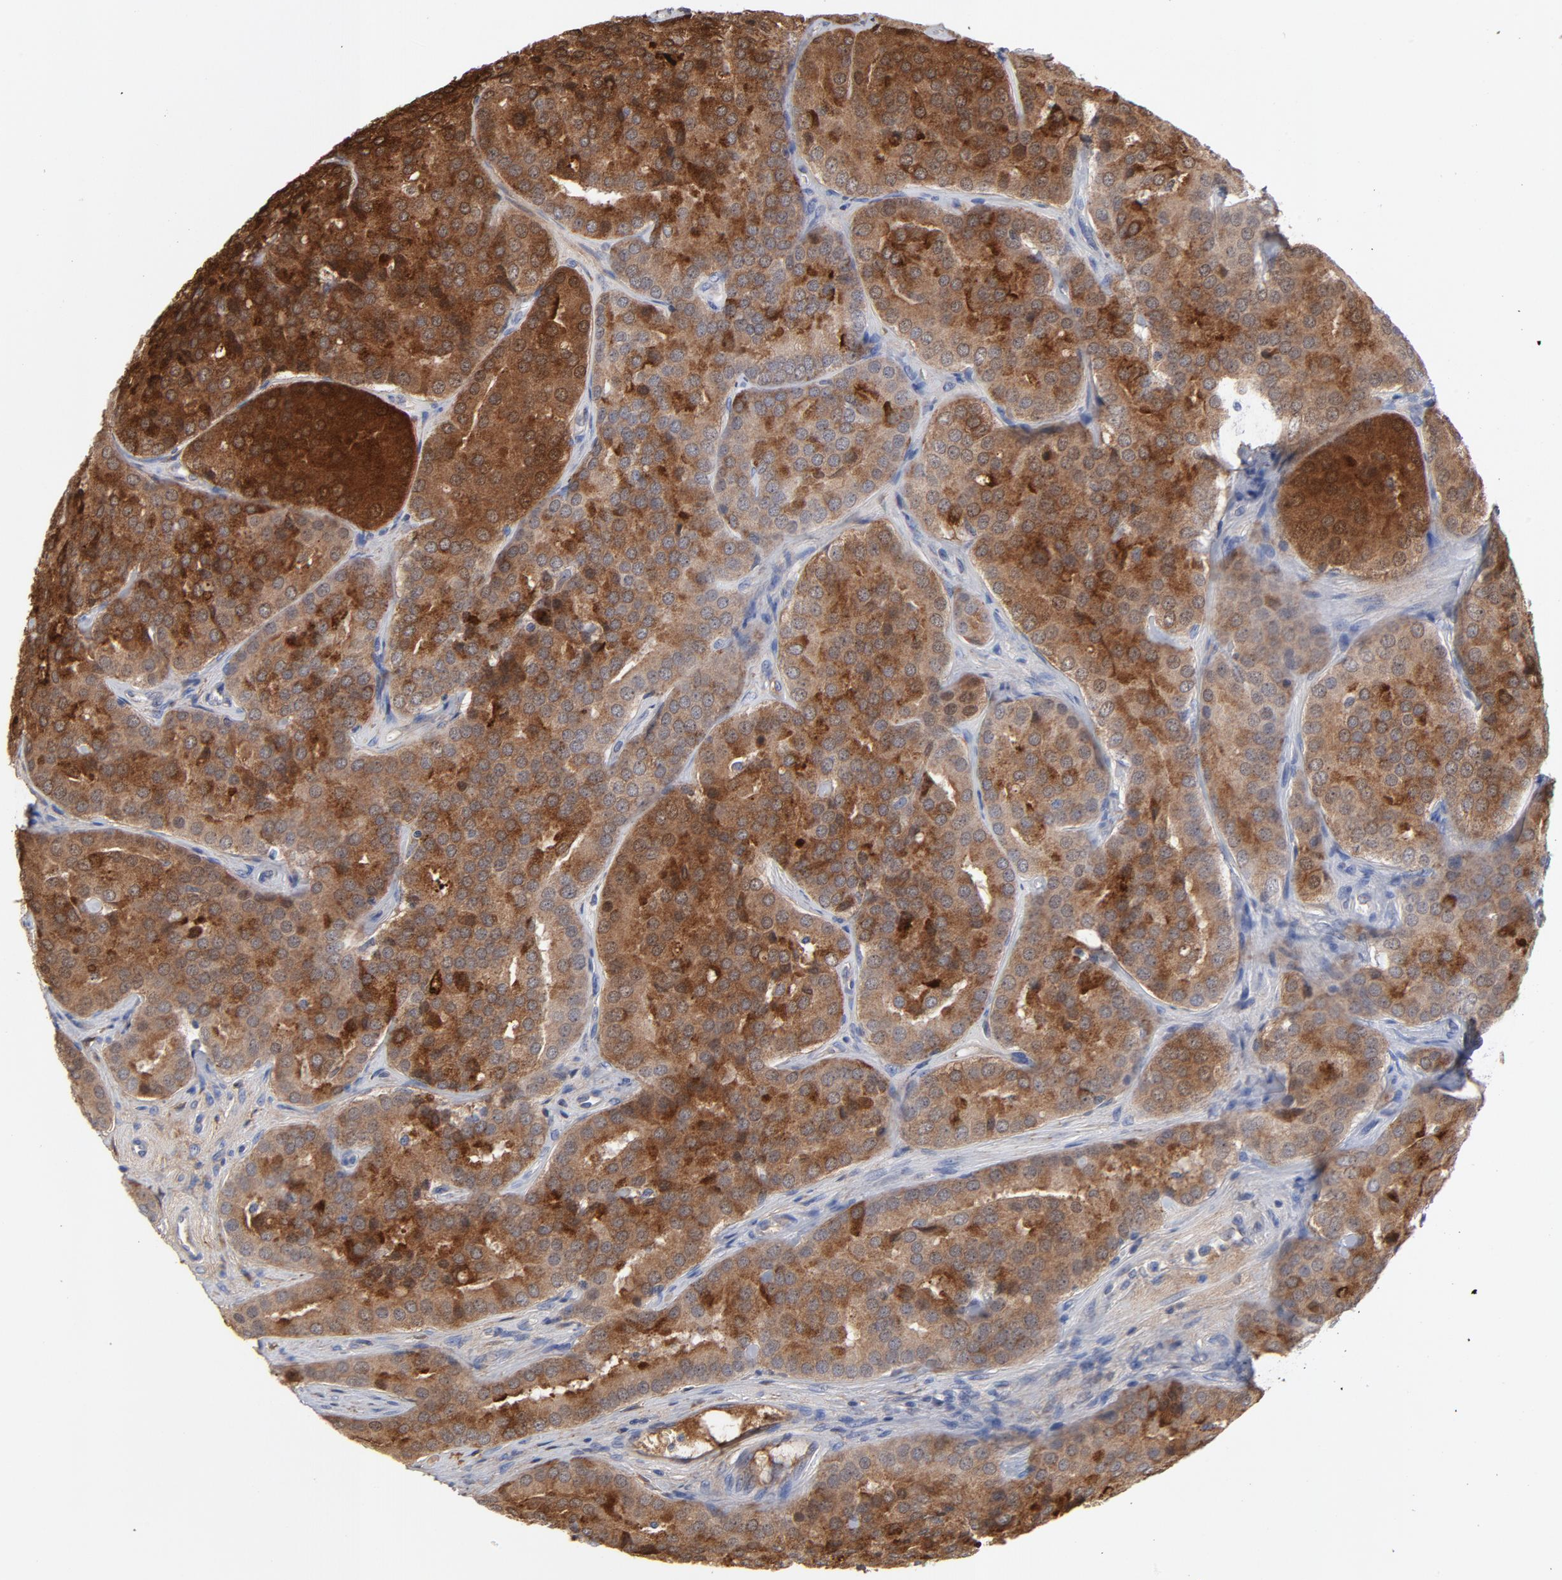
{"staining": {"intensity": "strong", "quantity": ">75%", "location": "cytoplasmic/membranous"}, "tissue": "prostate cancer", "cell_type": "Tumor cells", "image_type": "cancer", "snomed": [{"axis": "morphology", "description": "Adenocarcinoma, High grade"}, {"axis": "topography", "description": "Prostate"}], "caption": "Tumor cells reveal high levels of strong cytoplasmic/membranous positivity in about >75% of cells in prostate cancer.", "gene": "CPE", "patient": {"sex": "male", "age": 64}}